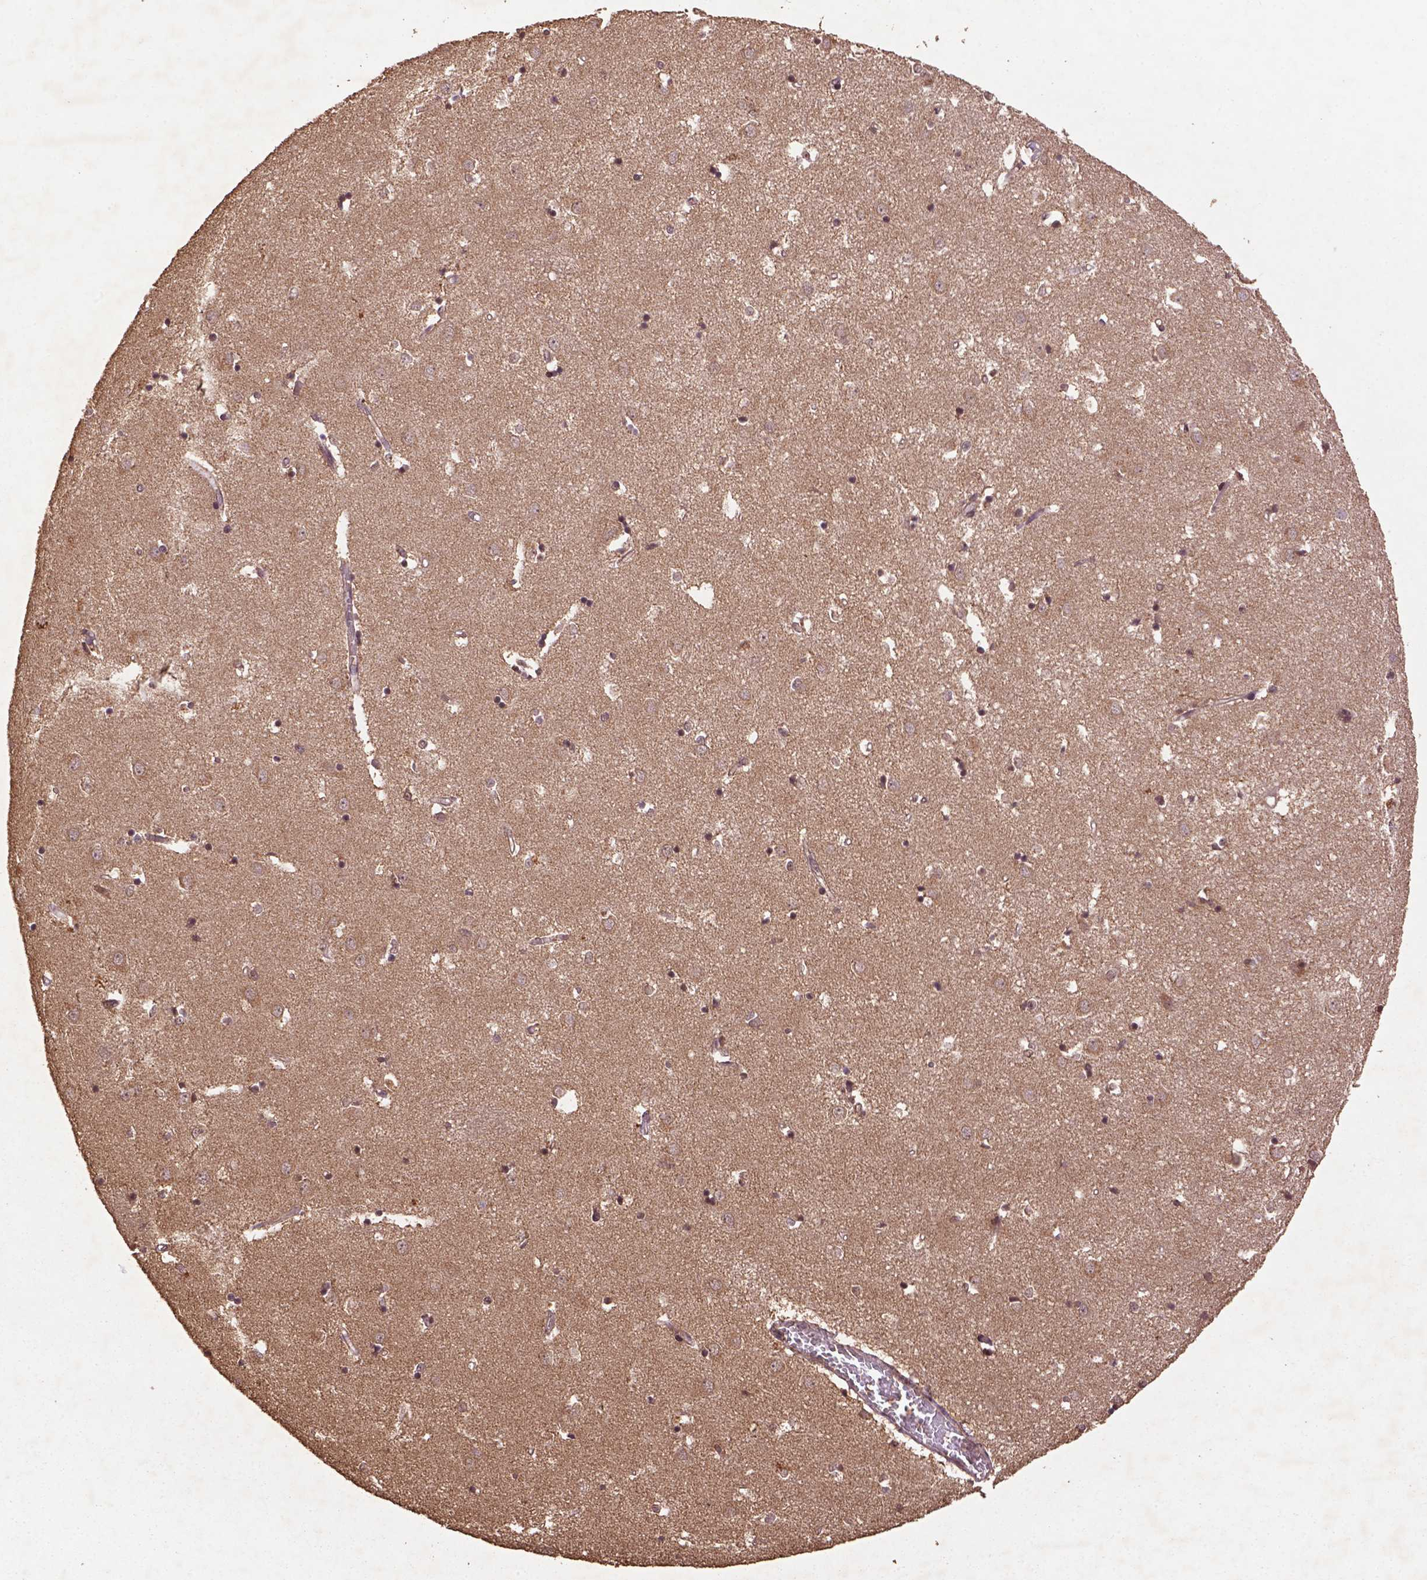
{"staining": {"intensity": "moderate", "quantity": "<25%", "location": "cytoplasmic/membranous,nuclear"}, "tissue": "caudate", "cell_type": "Glial cells", "image_type": "normal", "snomed": [{"axis": "morphology", "description": "Normal tissue, NOS"}, {"axis": "topography", "description": "Lateral ventricle wall"}], "caption": "Immunohistochemistry (IHC) of benign caudate shows low levels of moderate cytoplasmic/membranous,nuclear staining in about <25% of glial cells. Nuclei are stained in blue.", "gene": "BABAM1", "patient": {"sex": "male", "age": 54}}